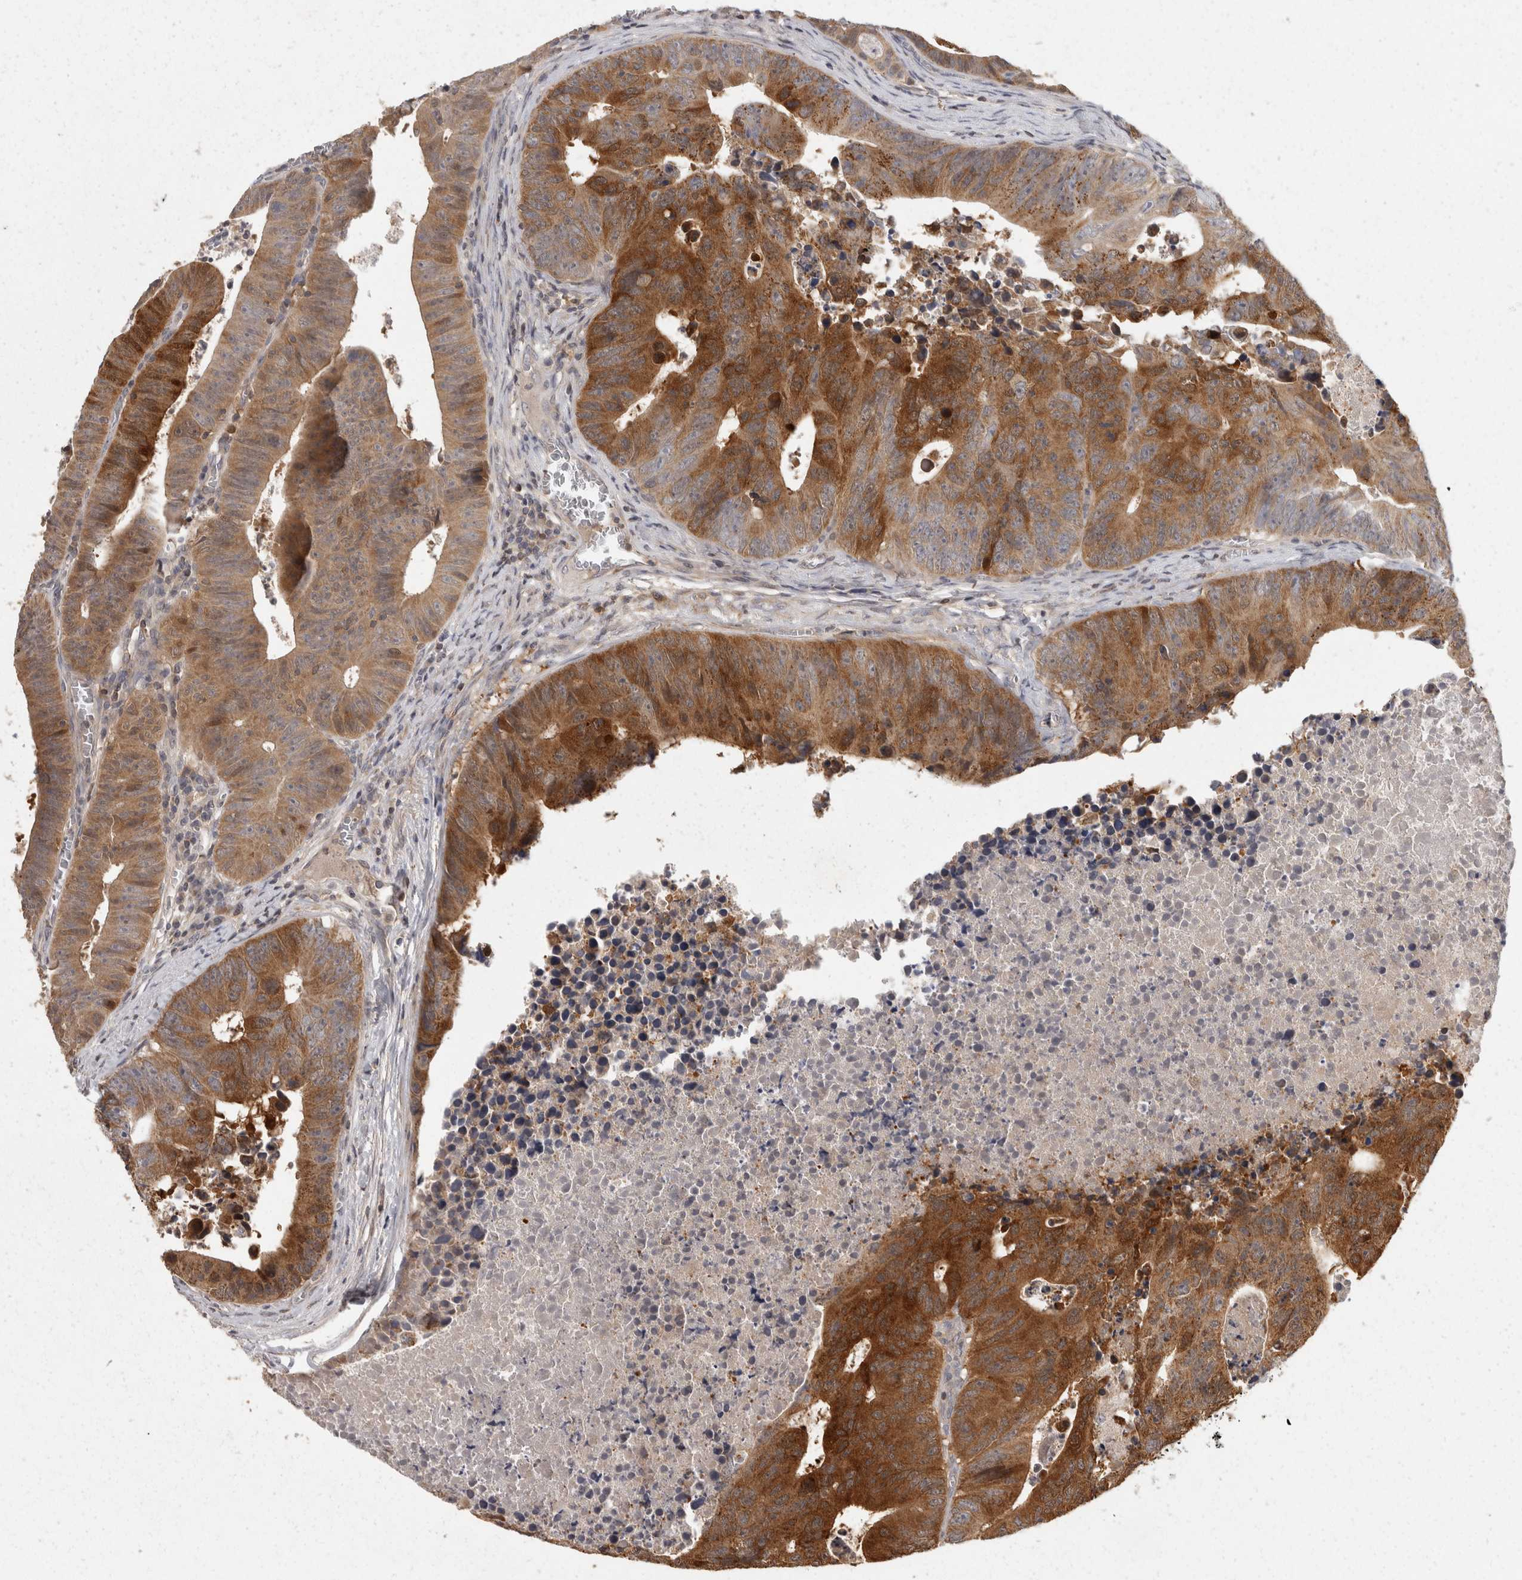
{"staining": {"intensity": "strong", "quantity": ">75%", "location": "cytoplasmic/membranous"}, "tissue": "colorectal cancer", "cell_type": "Tumor cells", "image_type": "cancer", "snomed": [{"axis": "morphology", "description": "Adenocarcinoma, NOS"}, {"axis": "topography", "description": "Colon"}], "caption": "Immunohistochemical staining of colorectal cancer (adenocarcinoma) exhibits high levels of strong cytoplasmic/membranous protein staining in about >75% of tumor cells.", "gene": "ACAT2", "patient": {"sex": "male", "age": 87}}